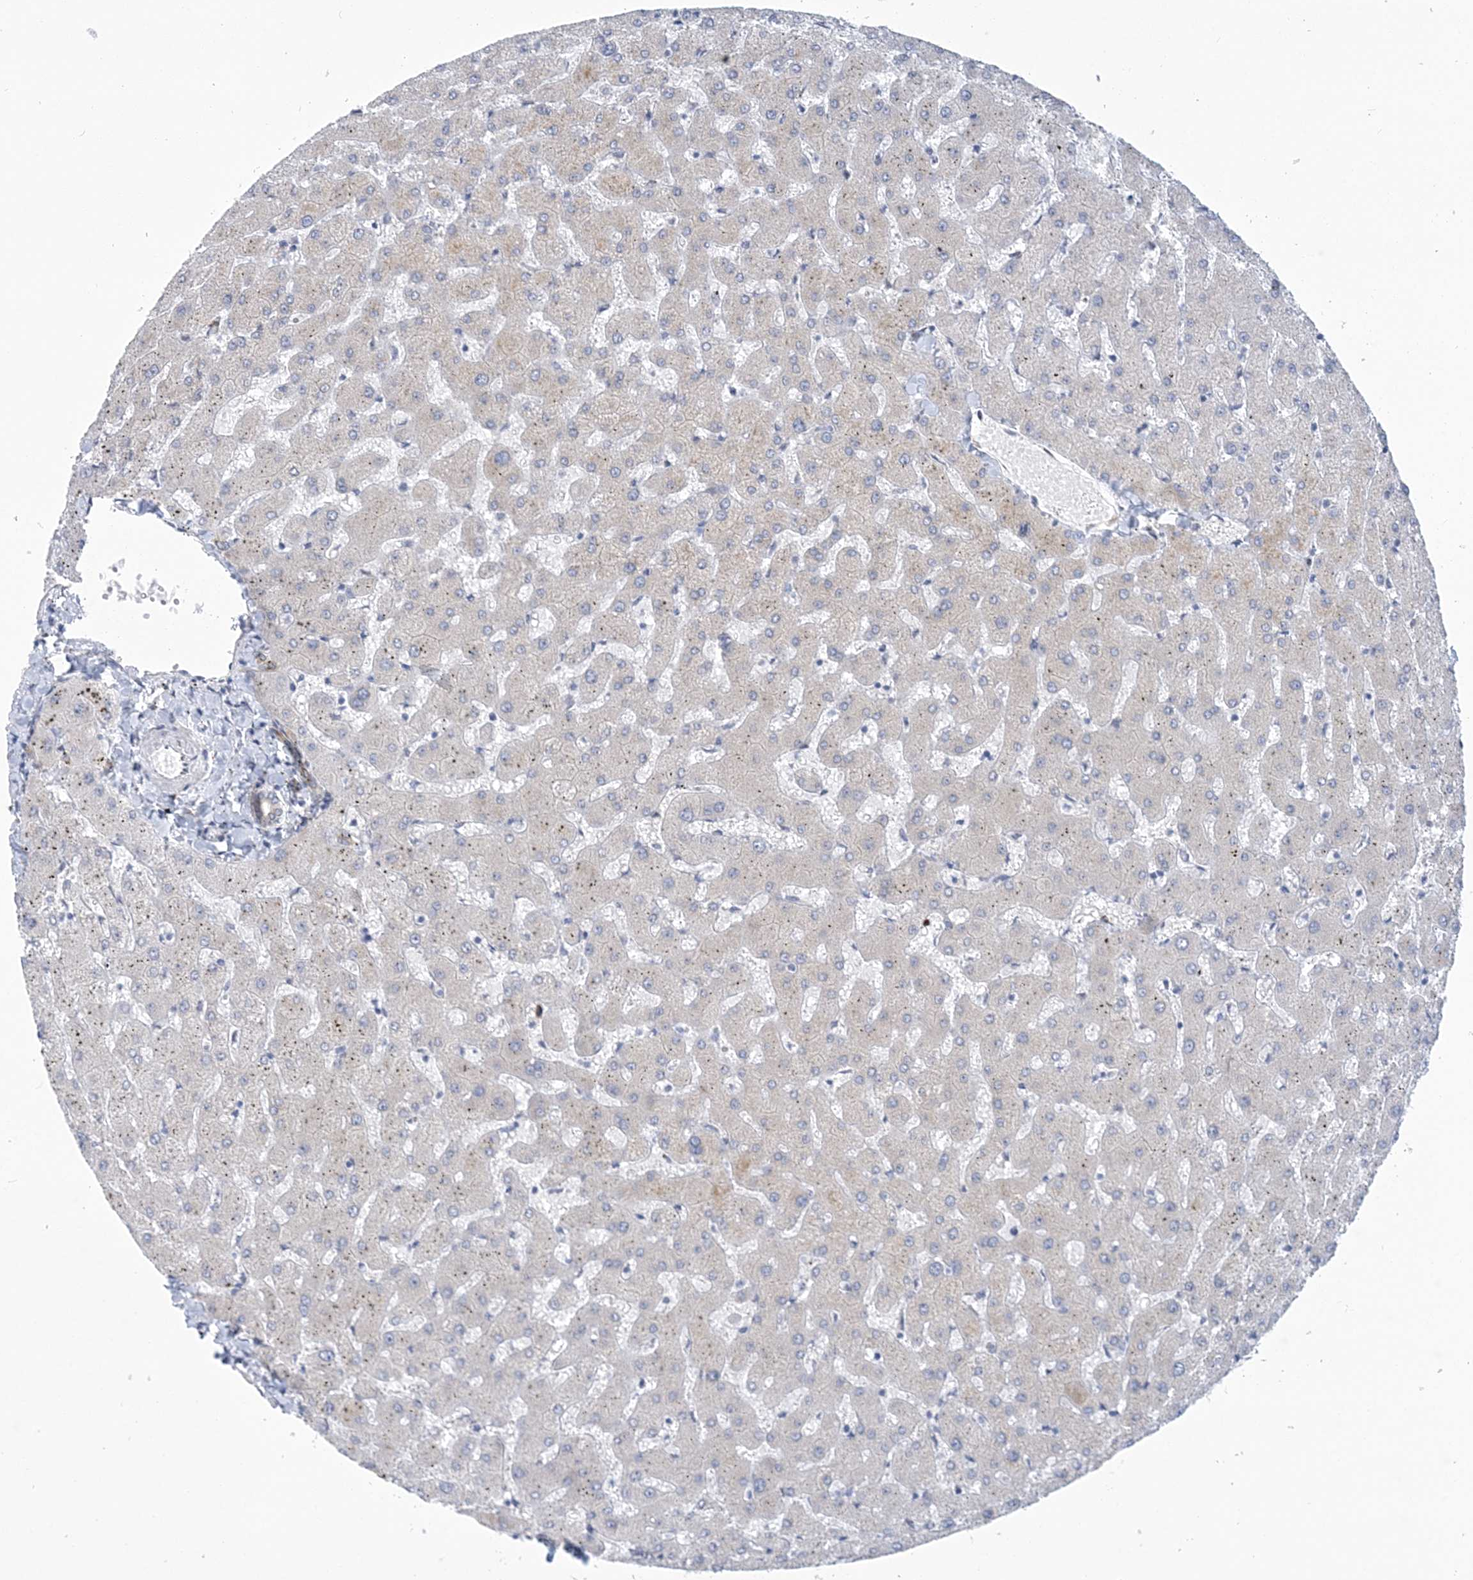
{"staining": {"intensity": "moderate", "quantity": "25%-75%", "location": "cytoplasmic/membranous"}, "tissue": "liver", "cell_type": "Cholangiocytes", "image_type": "normal", "snomed": [{"axis": "morphology", "description": "Normal tissue, NOS"}, {"axis": "topography", "description": "Liver"}], "caption": "Brown immunohistochemical staining in unremarkable human liver demonstrates moderate cytoplasmic/membranous staining in approximately 25%-75% of cholangiocytes.", "gene": "PLEKHG4B", "patient": {"sex": "female", "age": 63}}